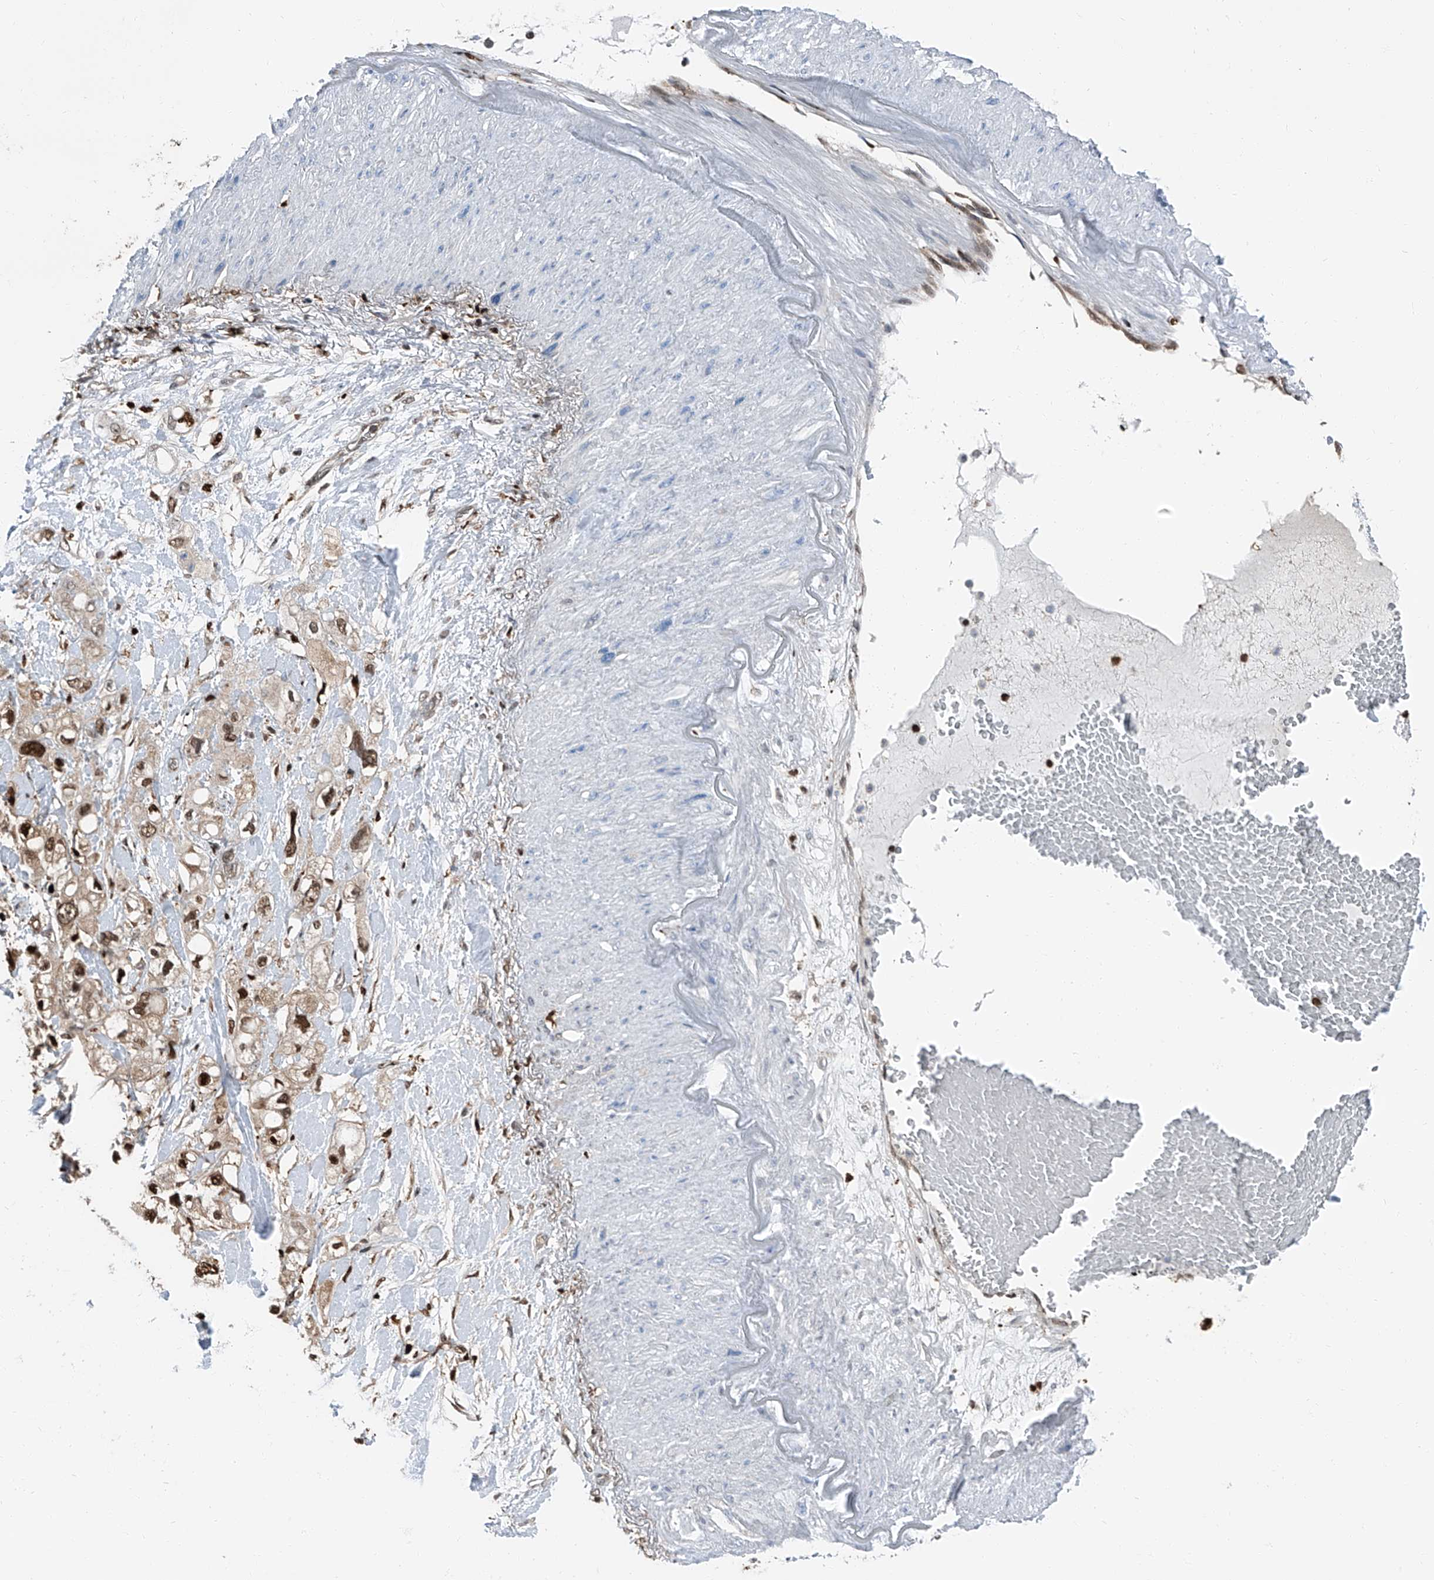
{"staining": {"intensity": "moderate", "quantity": ">75%", "location": "nuclear"}, "tissue": "pancreatic cancer", "cell_type": "Tumor cells", "image_type": "cancer", "snomed": [{"axis": "morphology", "description": "Adenocarcinoma, NOS"}, {"axis": "topography", "description": "Pancreas"}], "caption": "A histopathology image of pancreatic adenocarcinoma stained for a protein reveals moderate nuclear brown staining in tumor cells.", "gene": "PSMB10", "patient": {"sex": "female", "age": 56}}